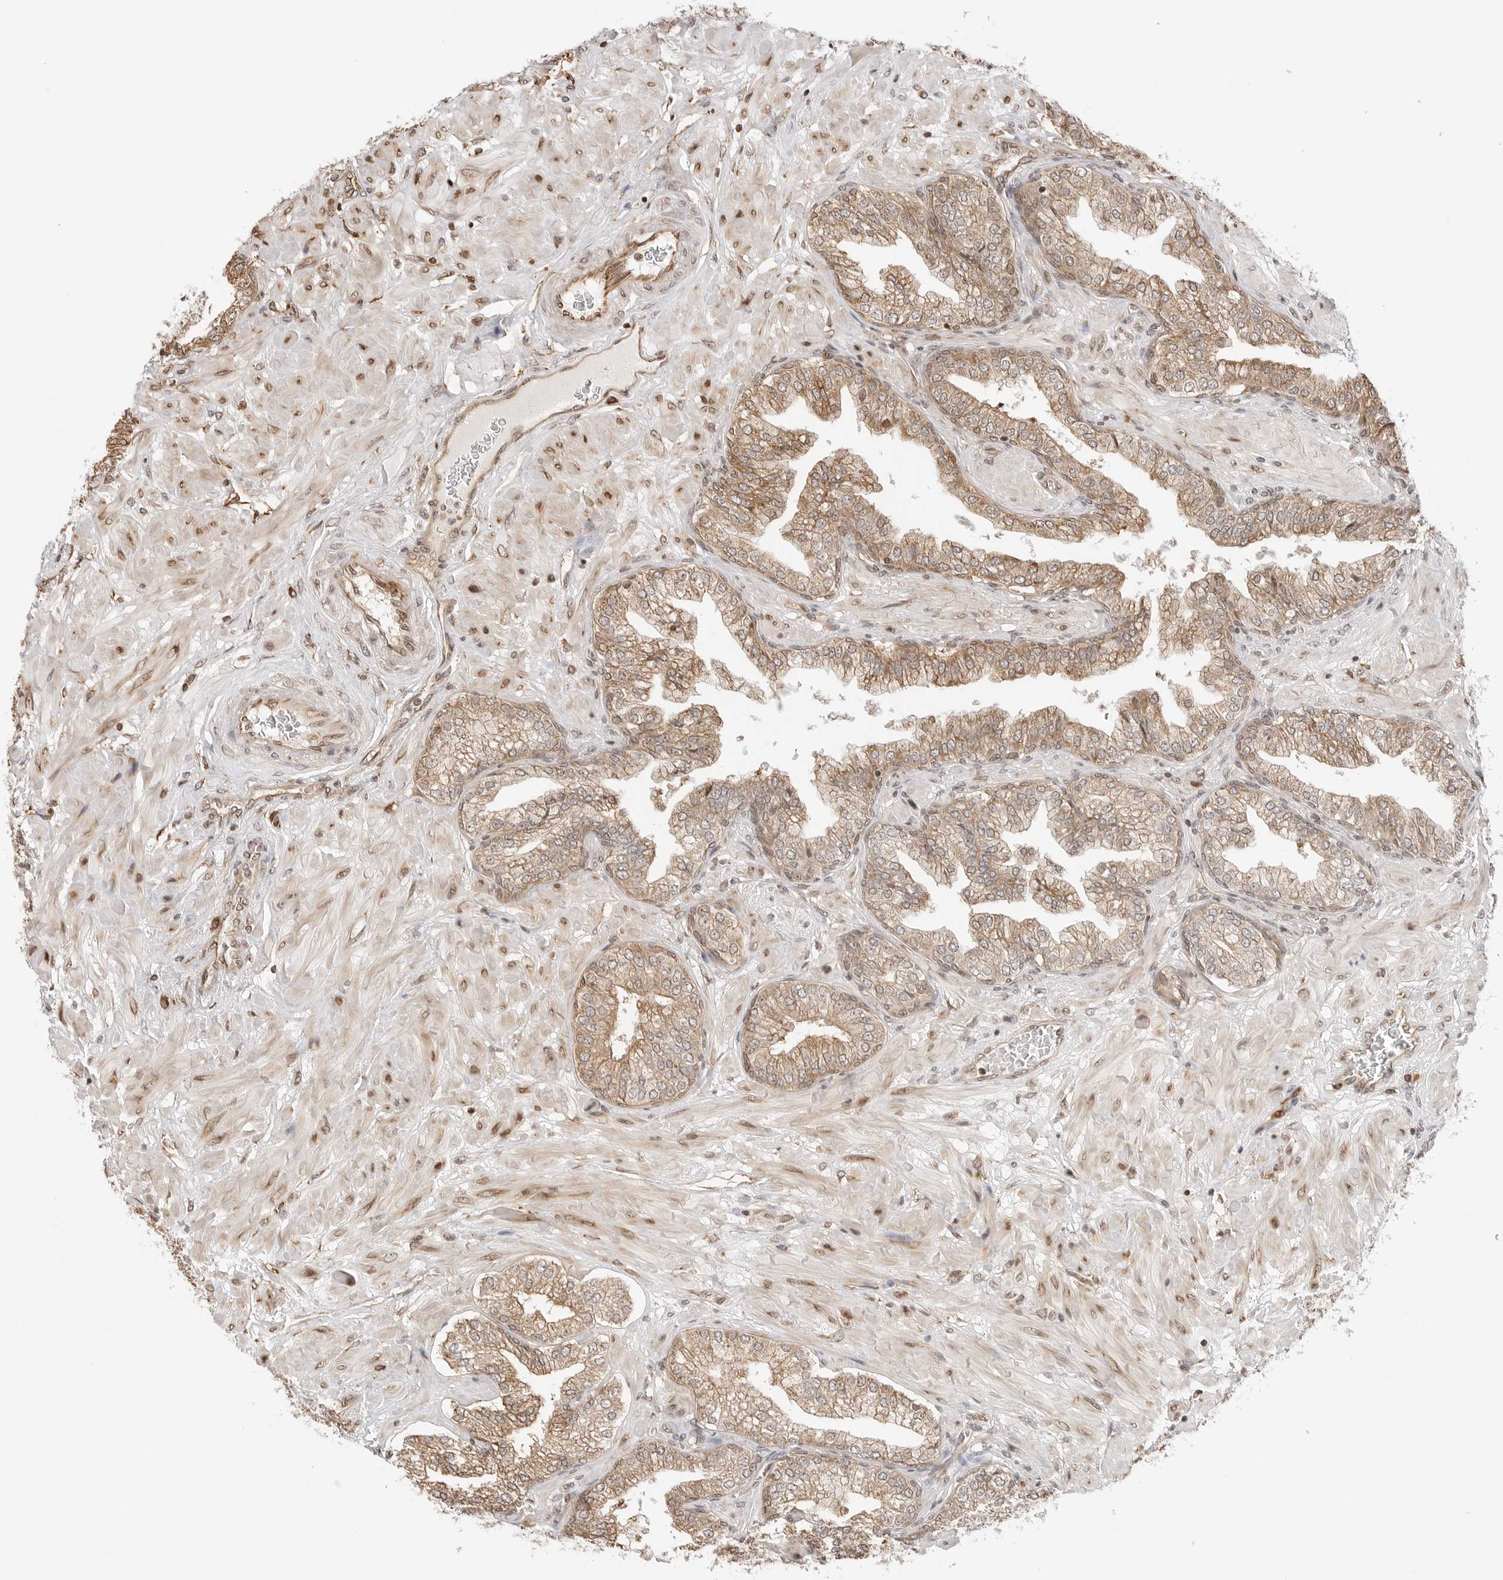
{"staining": {"intensity": "moderate", "quantity": ">75%", "location": "cytoplasmic/membranous,nuclear"}, "tissue": "prostate cancer", "cell_type": "Tumor cells", "image_type": "cancer", "snomed": [{"axis": "morphology", "description": "Adenocarcinoma, High grade"}, {"axis": "topography", "description": "Prostate"}], "caption": "A medium amount of moderate cytoplasmic/membranous and nuclear expression is seen in about >75% of tumor cells in prostate adenocarcinoma (high-grade) tissue.", "gene": "FKBP14", "patient": {"sex": "male", "age": 59}}